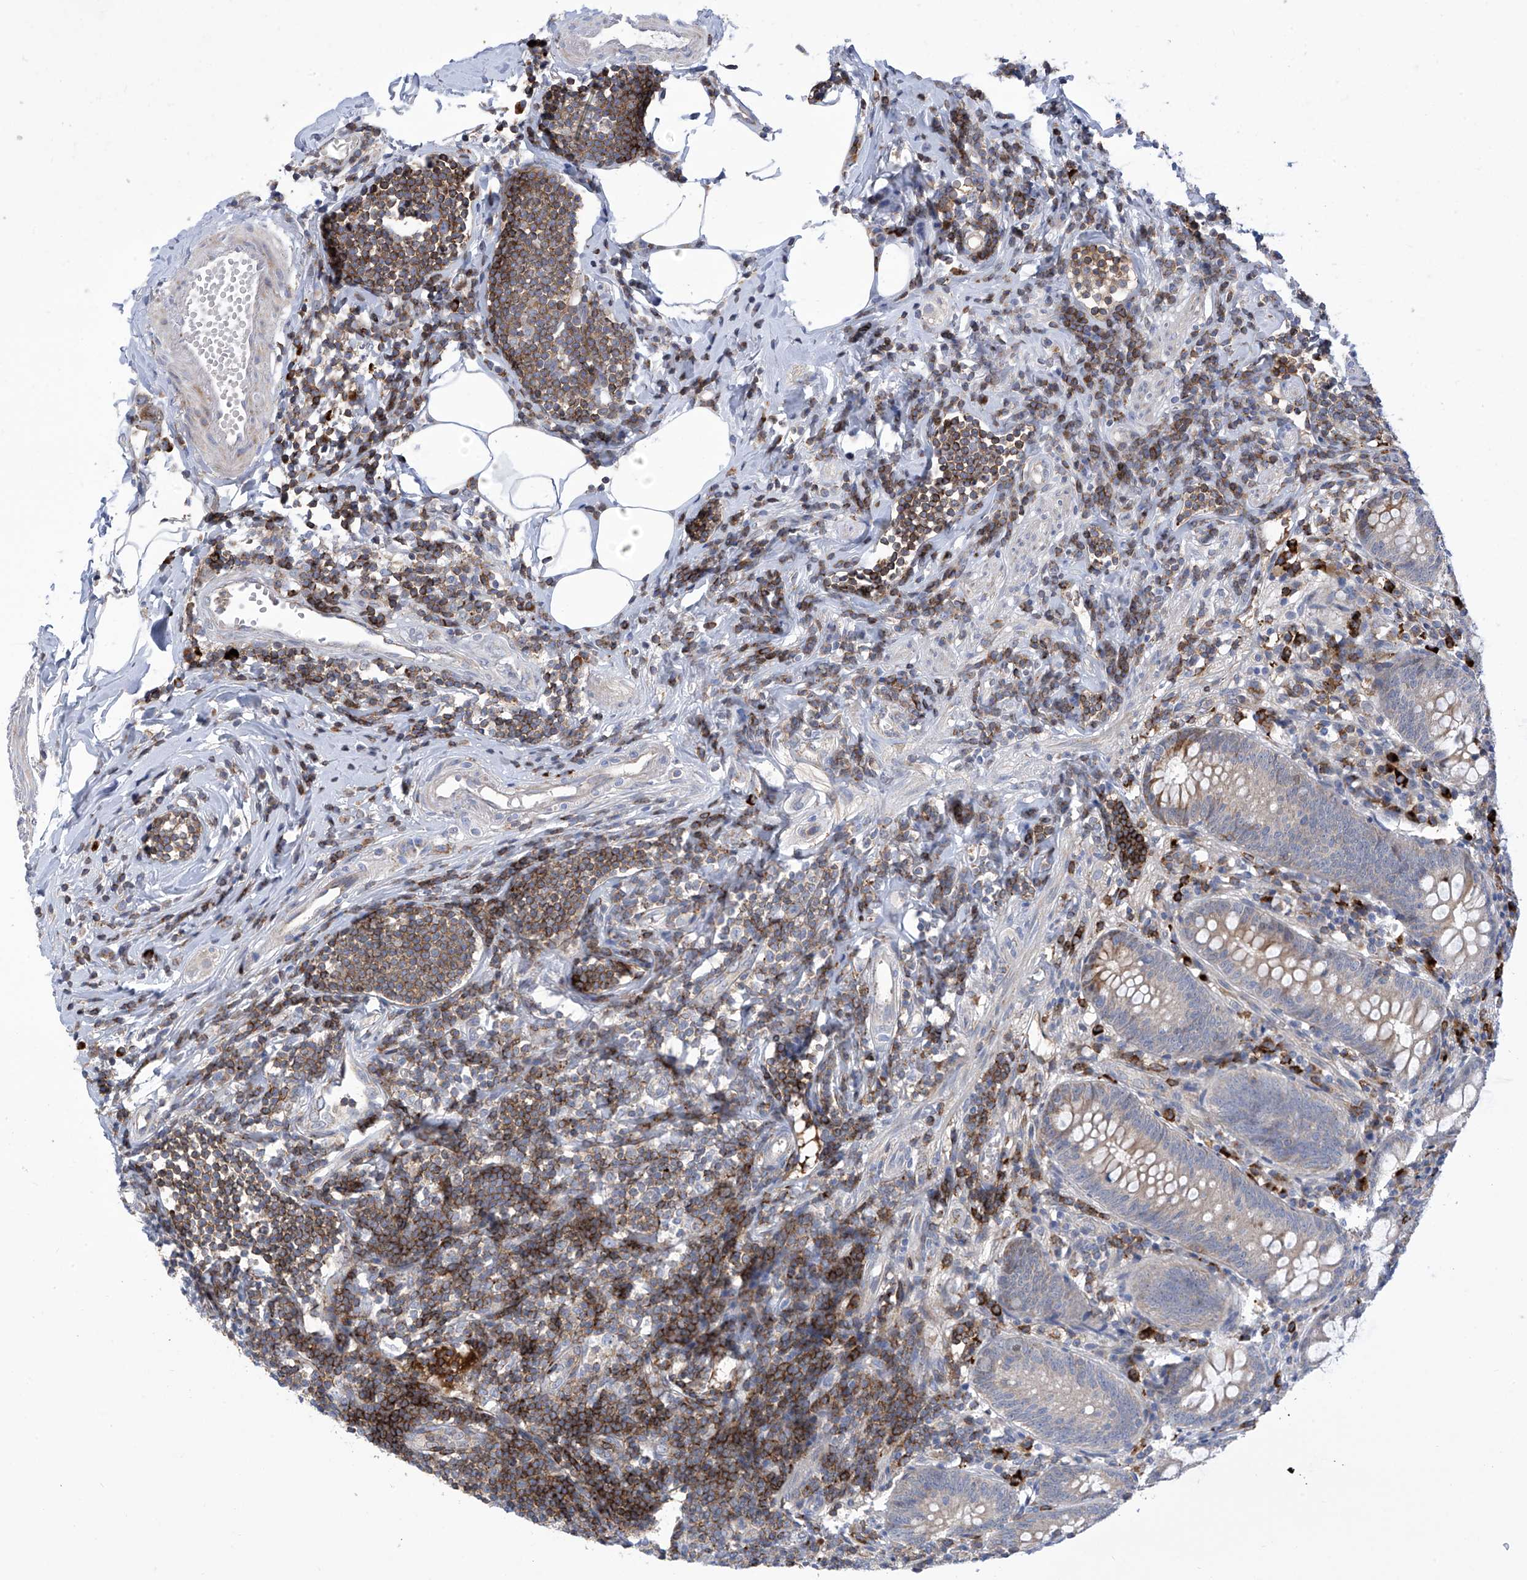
{"staining": {"intensity": "weak", "quantity": "<25%", "location": "cytoplasmic/membranous"}, "tissue": "appendix", "cell_type": "Glandular cells", "image_type": "normal", "snomed": [{"axis": "morphology", "description": "Normal tissue, NOS"}, {"axis": "topography", "description": "Appendix"}], "caption": "DAB immunohistochemical staining of unremarkable human appendix exhibits no significant expression in glandular cells. (Brightfield microscopy of DAB (3,3'-diaminobenzidine) immunohistochemistry (IHC) at high magnification).", "gene": "IBA57", "patient": {"sex": "female", "age": 54}}